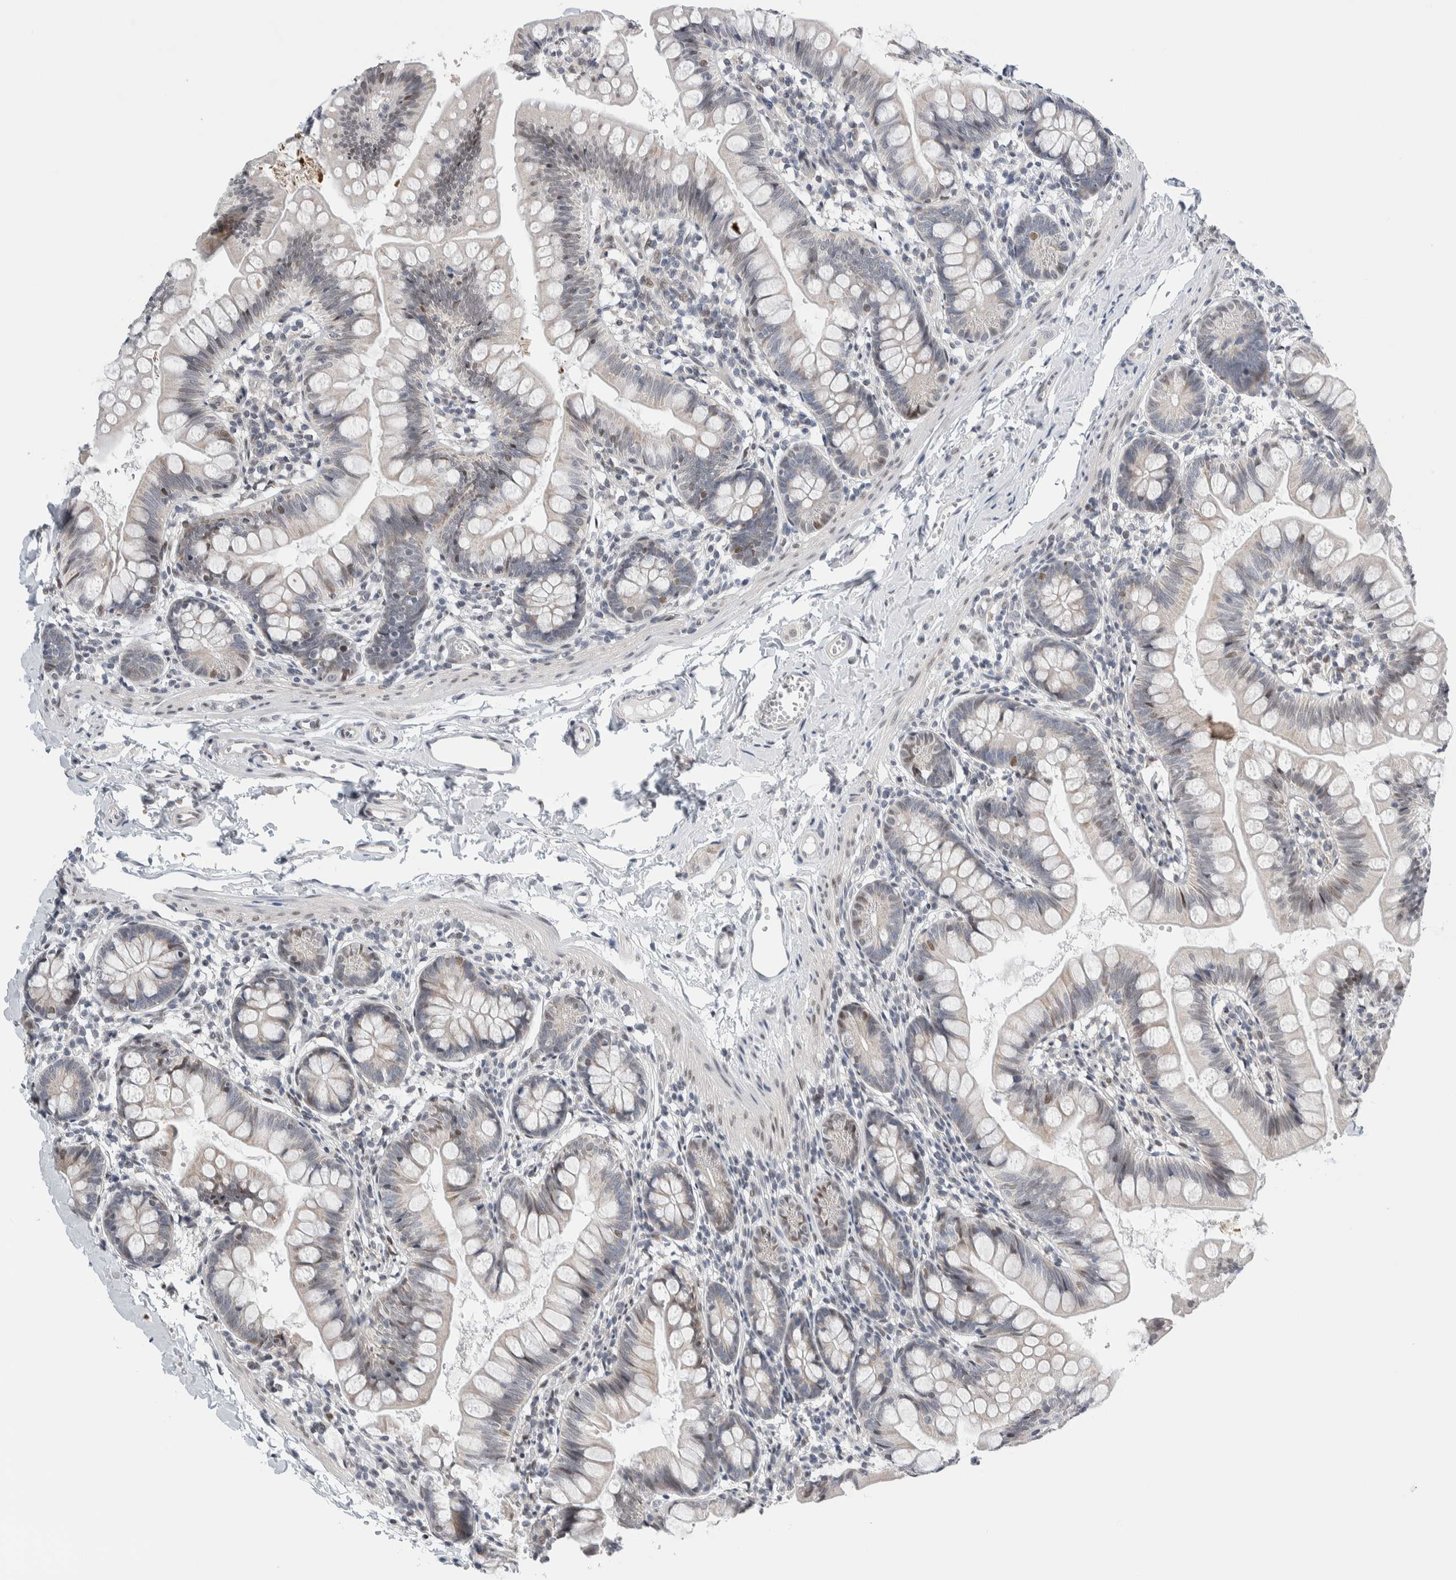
{"staining": {"intensity": "weak", "quantity": "<25%", "location": "cytoplasmic/membranous,nuclear"}, "tissue": "small intestine", "cell_type": "Glandular cells", "image_type": "normal", "snomed": [{"axis": "morphology", "description": "Normal tissue, NOS"}, {"axis": "topography", "description": "Small intestine"}], "caption": "Protein analysis of unremarkable small intestine demonstrates no significant positivity in glandular cells.", "gene": "NEUROD1", "patient": {"sex": "male", "age": 7}}